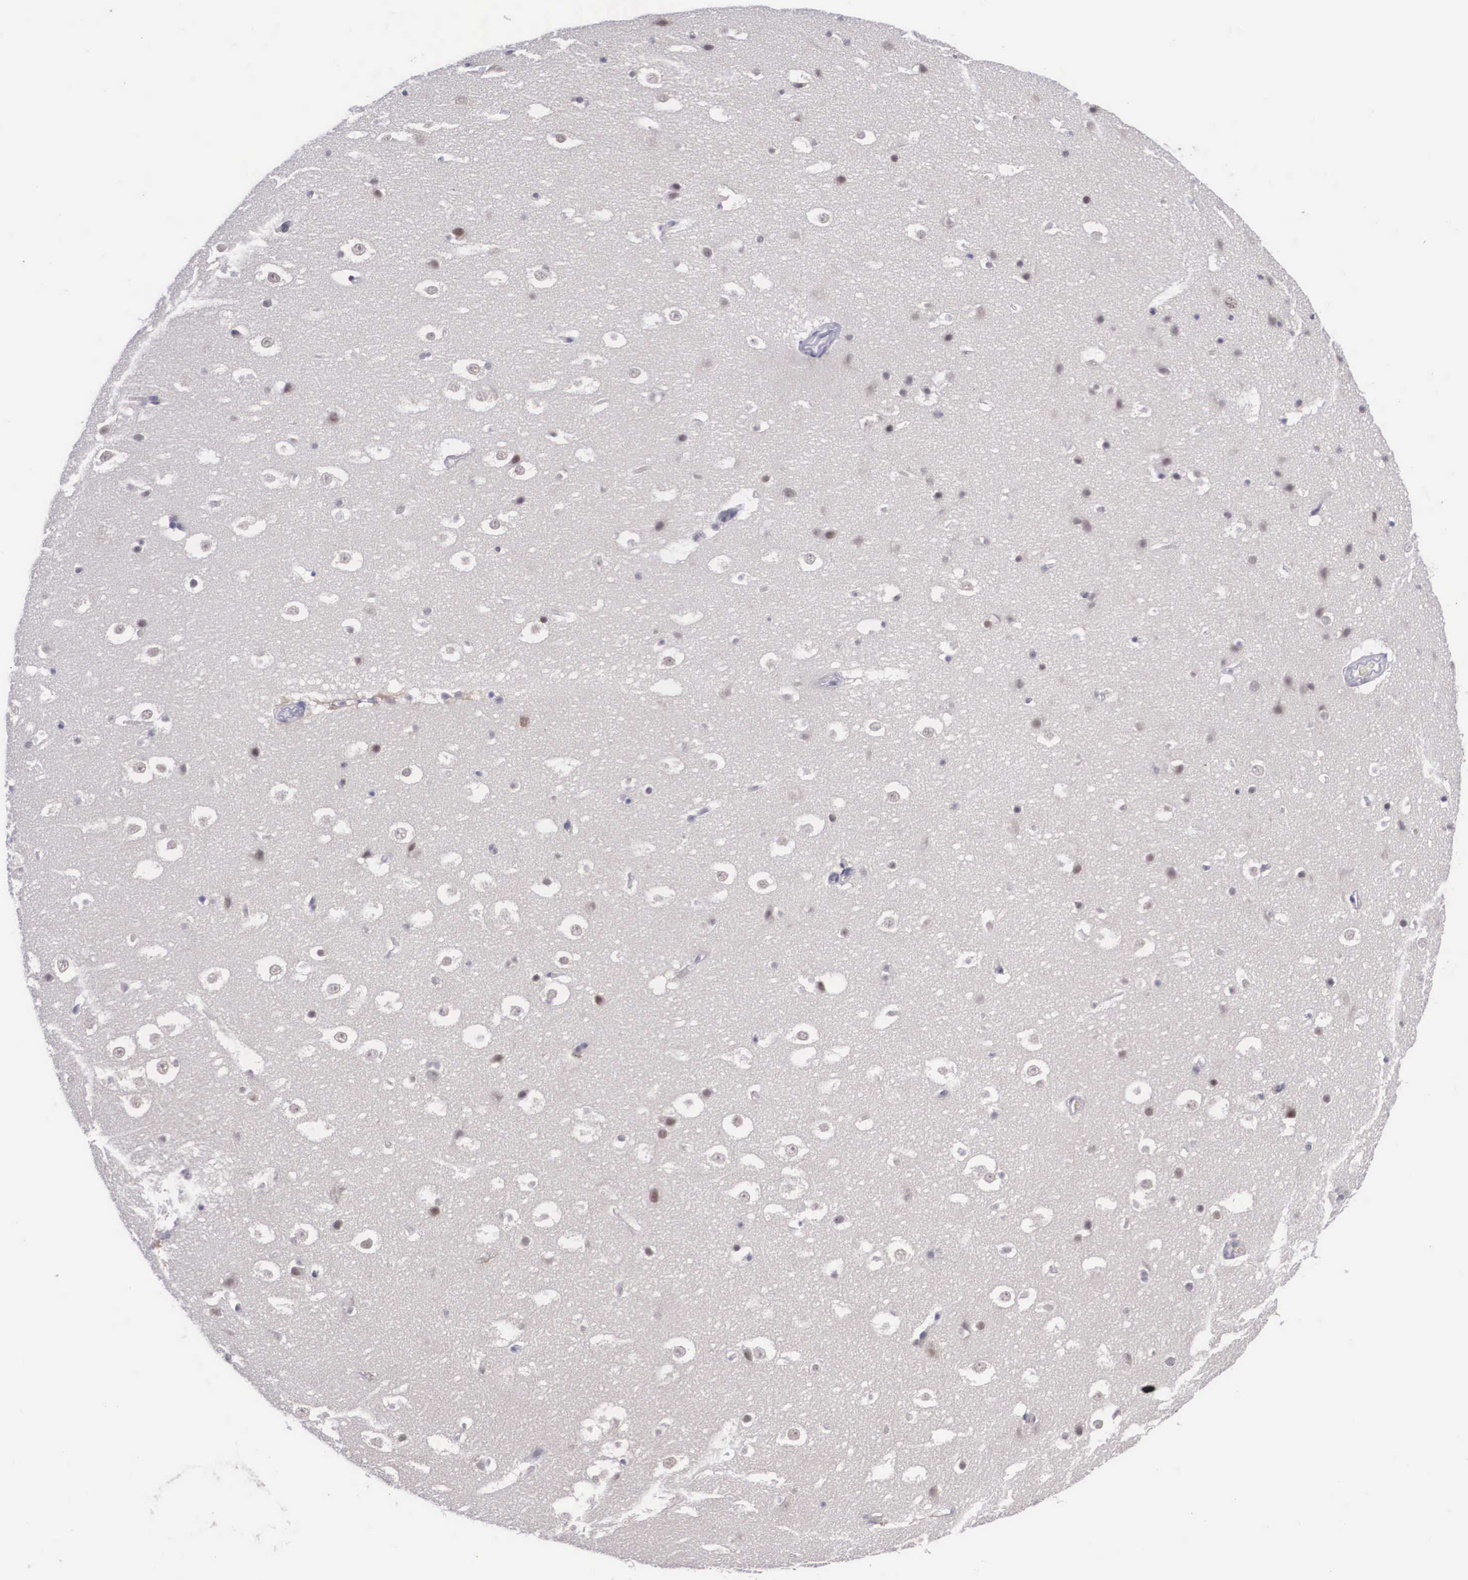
{"staining": {"intensity": "weak", "quantity": "25%-75%", "location": "nuclear"}, "tissue": "hippocampus", "cell_type": "Glial cells", "image_type": "normal", "snomed": [{"axis": "morphology", "description": "Normal tissue, NOS"}, {"axis": "topography", "description": "Hippocampus"}], "caption": "Immunohistochemical staining of unremarkable hippocampus exhibits low levels of weak nuclear staining in approximately 25%-75% of glial cells.", "gene": "NINL", "patient": {"sex": "male", "age": 45}}